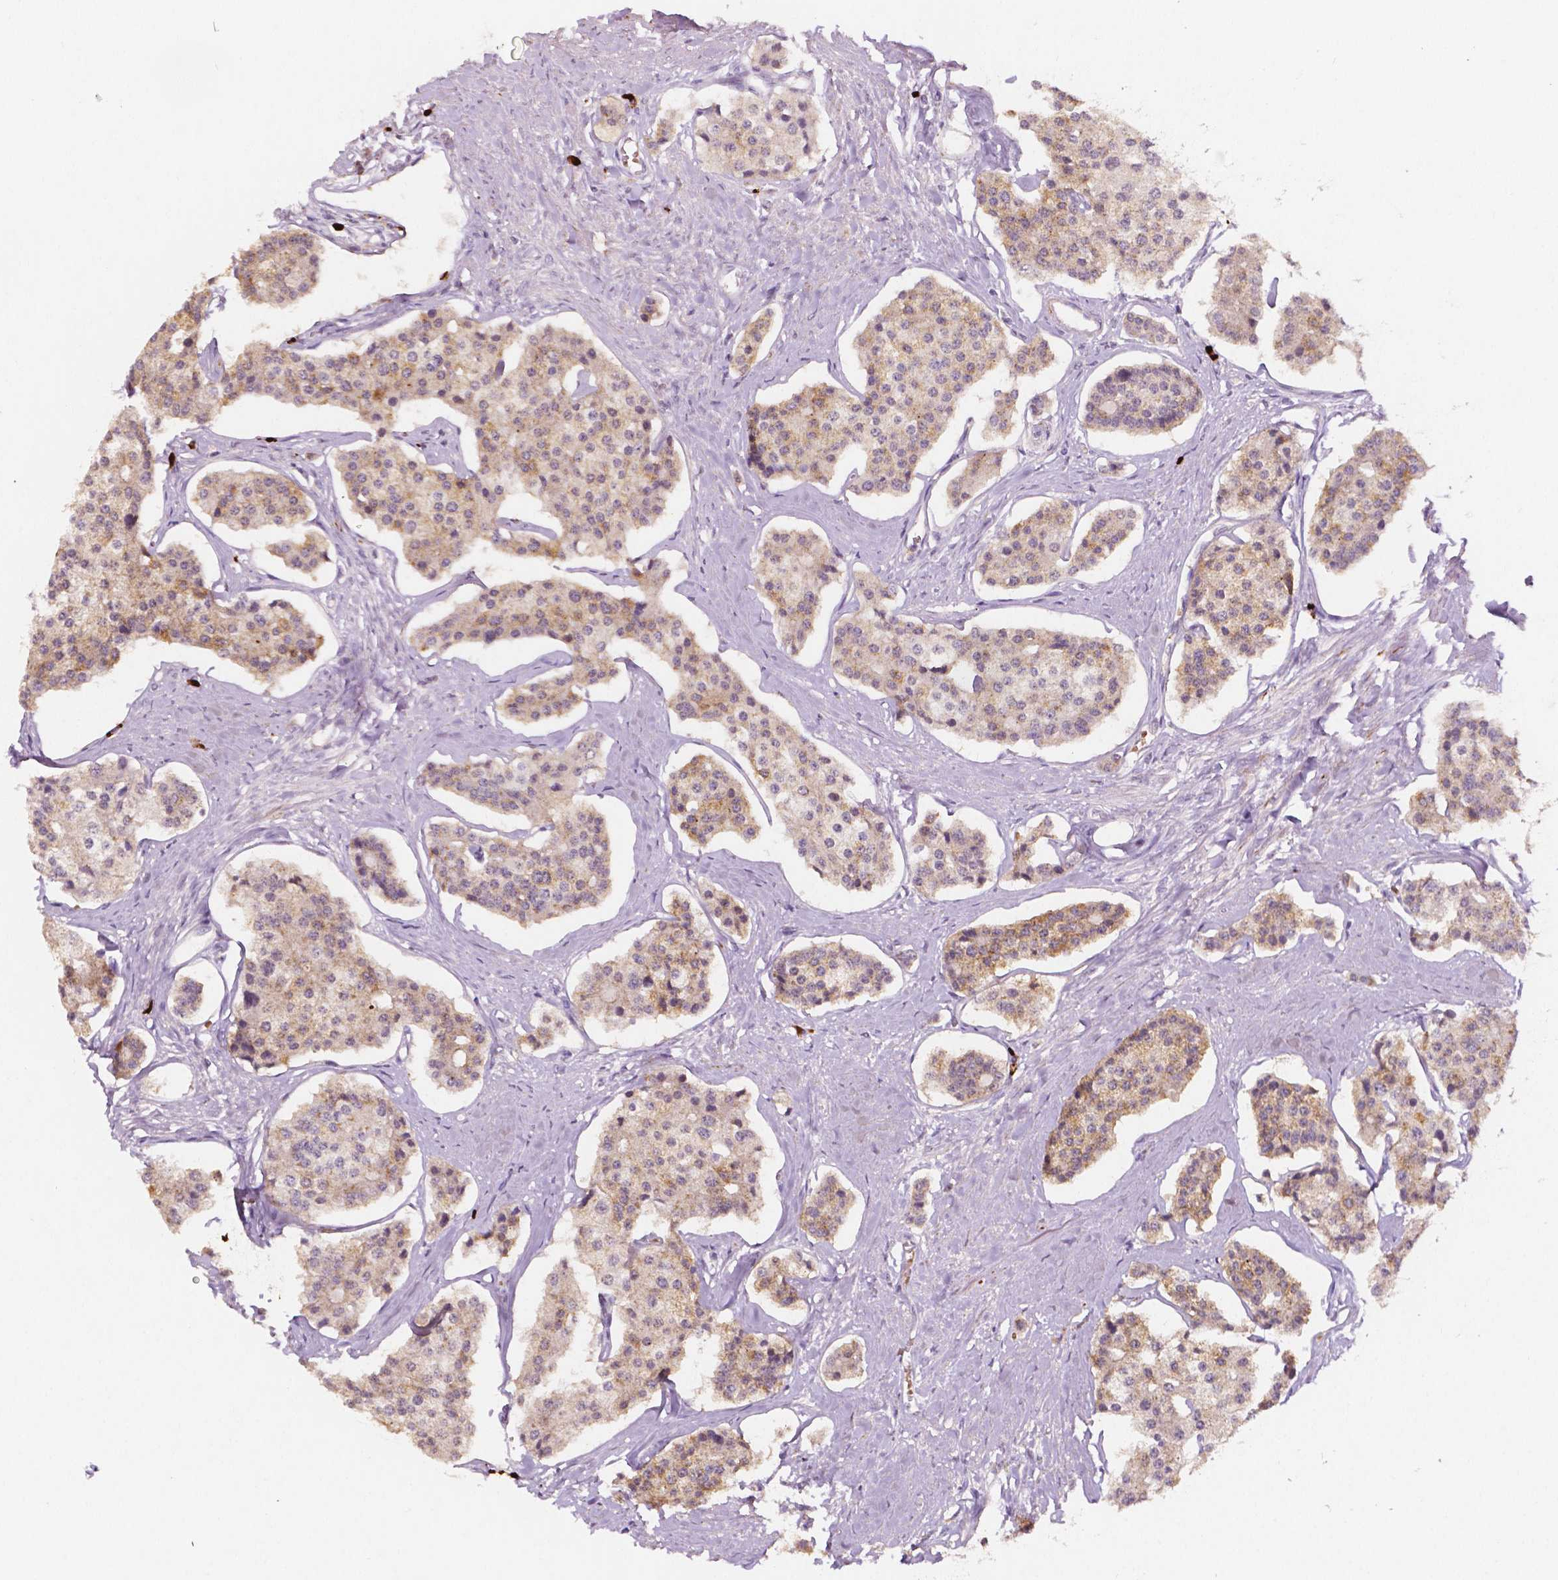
{"staining": {"intensity": "weak", "quantity": "25%-75%", "location": "cytoplasmic/membranous"}, "tissue": "carcinoid", "cell_type": "Tumor cells", "image_type": "cancer", "snomed": [{"axis": "morphology", "description": "Carcinoid, malignant, NOS"}, {"axis": "topography", "description": "Small intestine"}], "caption": "Immunohistochemical staining of carcinoid shows low levels of weak cytoplasmic/membranous protein positivity in about 25%-75% of tumor cells. (IHC, brightfield microscopy, high magnification).", "gene": "SIRT2", "patient": {"sex": "female", "age": 65}}